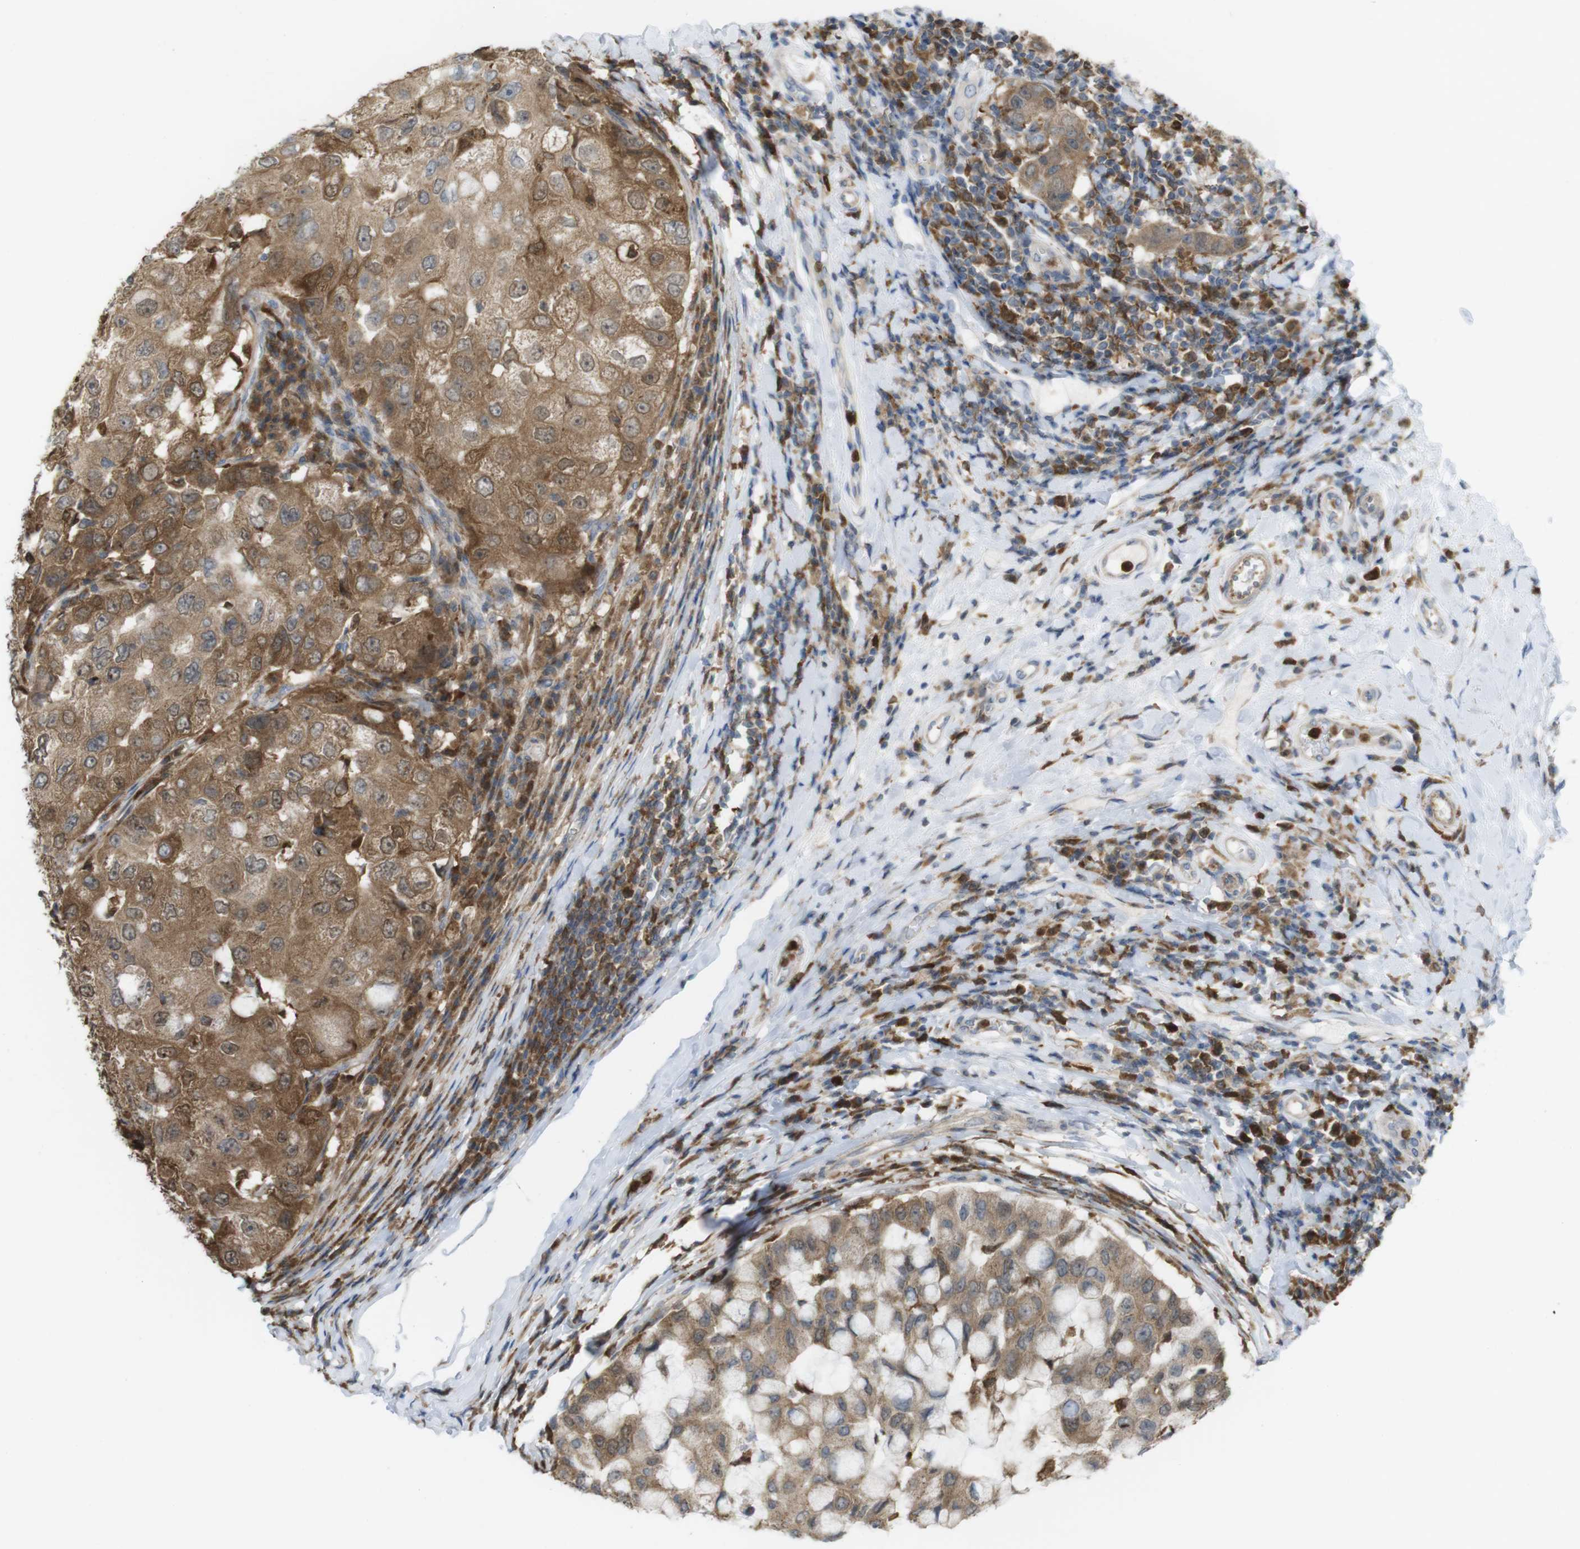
{"staining": {"intensity": "moderate", "quantity": ">75%", "location": "cytoplasmic/membranous"}, "tissue": "breast cancer", "cell_type": "Tumor cells", "image_type": "cancer", "snomed": [{"axis": "morphology", "description": "Duct carcinoma"}, {"axis": "topography", "description": "Breast"}], "caption": "Breast cancer stained with DAB immunohistochemistry shows medium levels of moderate cytoplasmic/membranous positivity in approximately >75% of tumor cells. The staining is performed using DAB (3,3'-diaminobenzidine) brown chromogen to label protein expression. The nuclei are counter-stained blue using hematoxylin.", "gene": "PRKCD", "patient": {"sex": "female", "age": 27}}